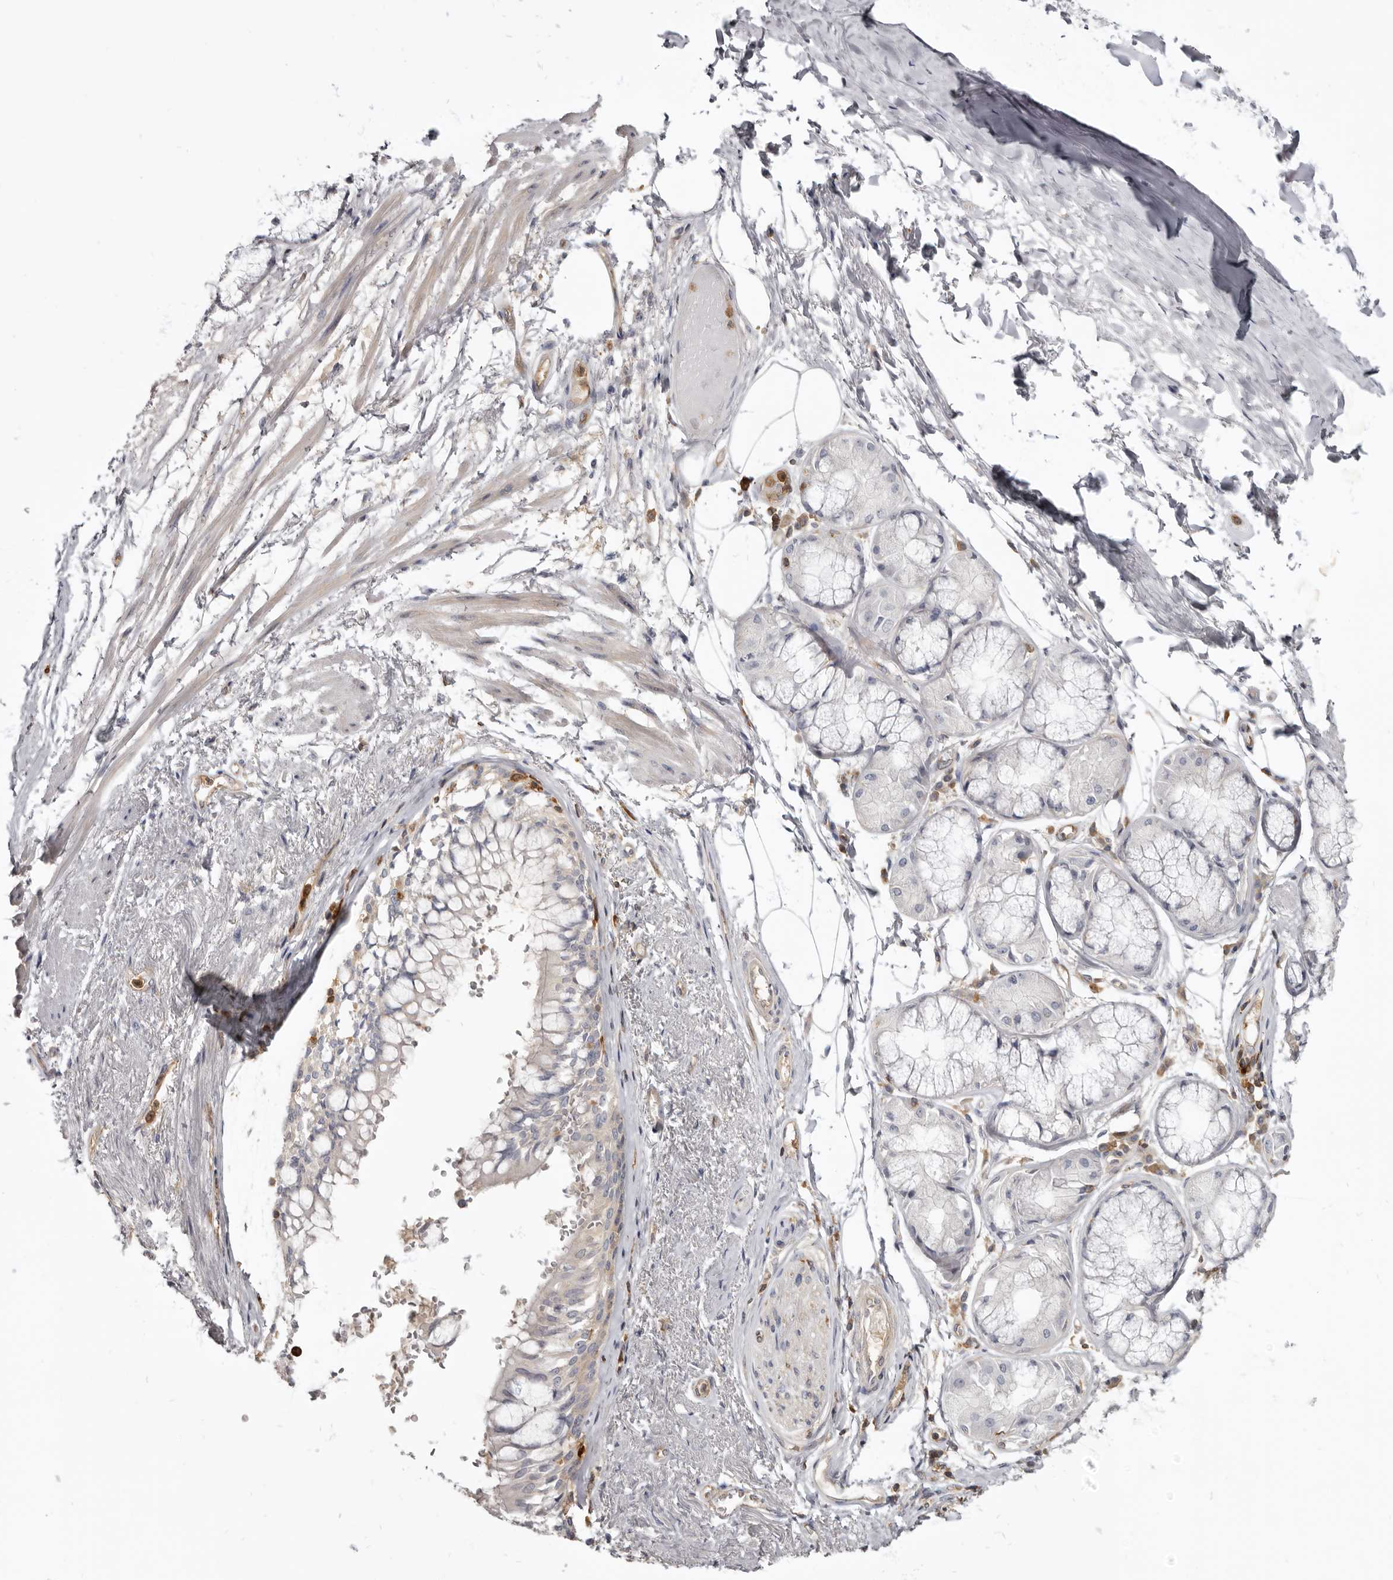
{"staining": {"intensity": "negative", "quantity": "none", "location": "none"}, "tissue": "adipose tissue", "cell_type": "Adipocytes", "image_type": "normal", "snomed": [{"axis": "morphology", "description": "Normal tissue, NOS"}, {"axis": "topography", "description": "Bronchus"}], "caption": "Adipocytes show no significant protein positivity in unremarkable adipose tissue.", "gene": "CBL", "patient": {"sex": "male", "age": 66}}